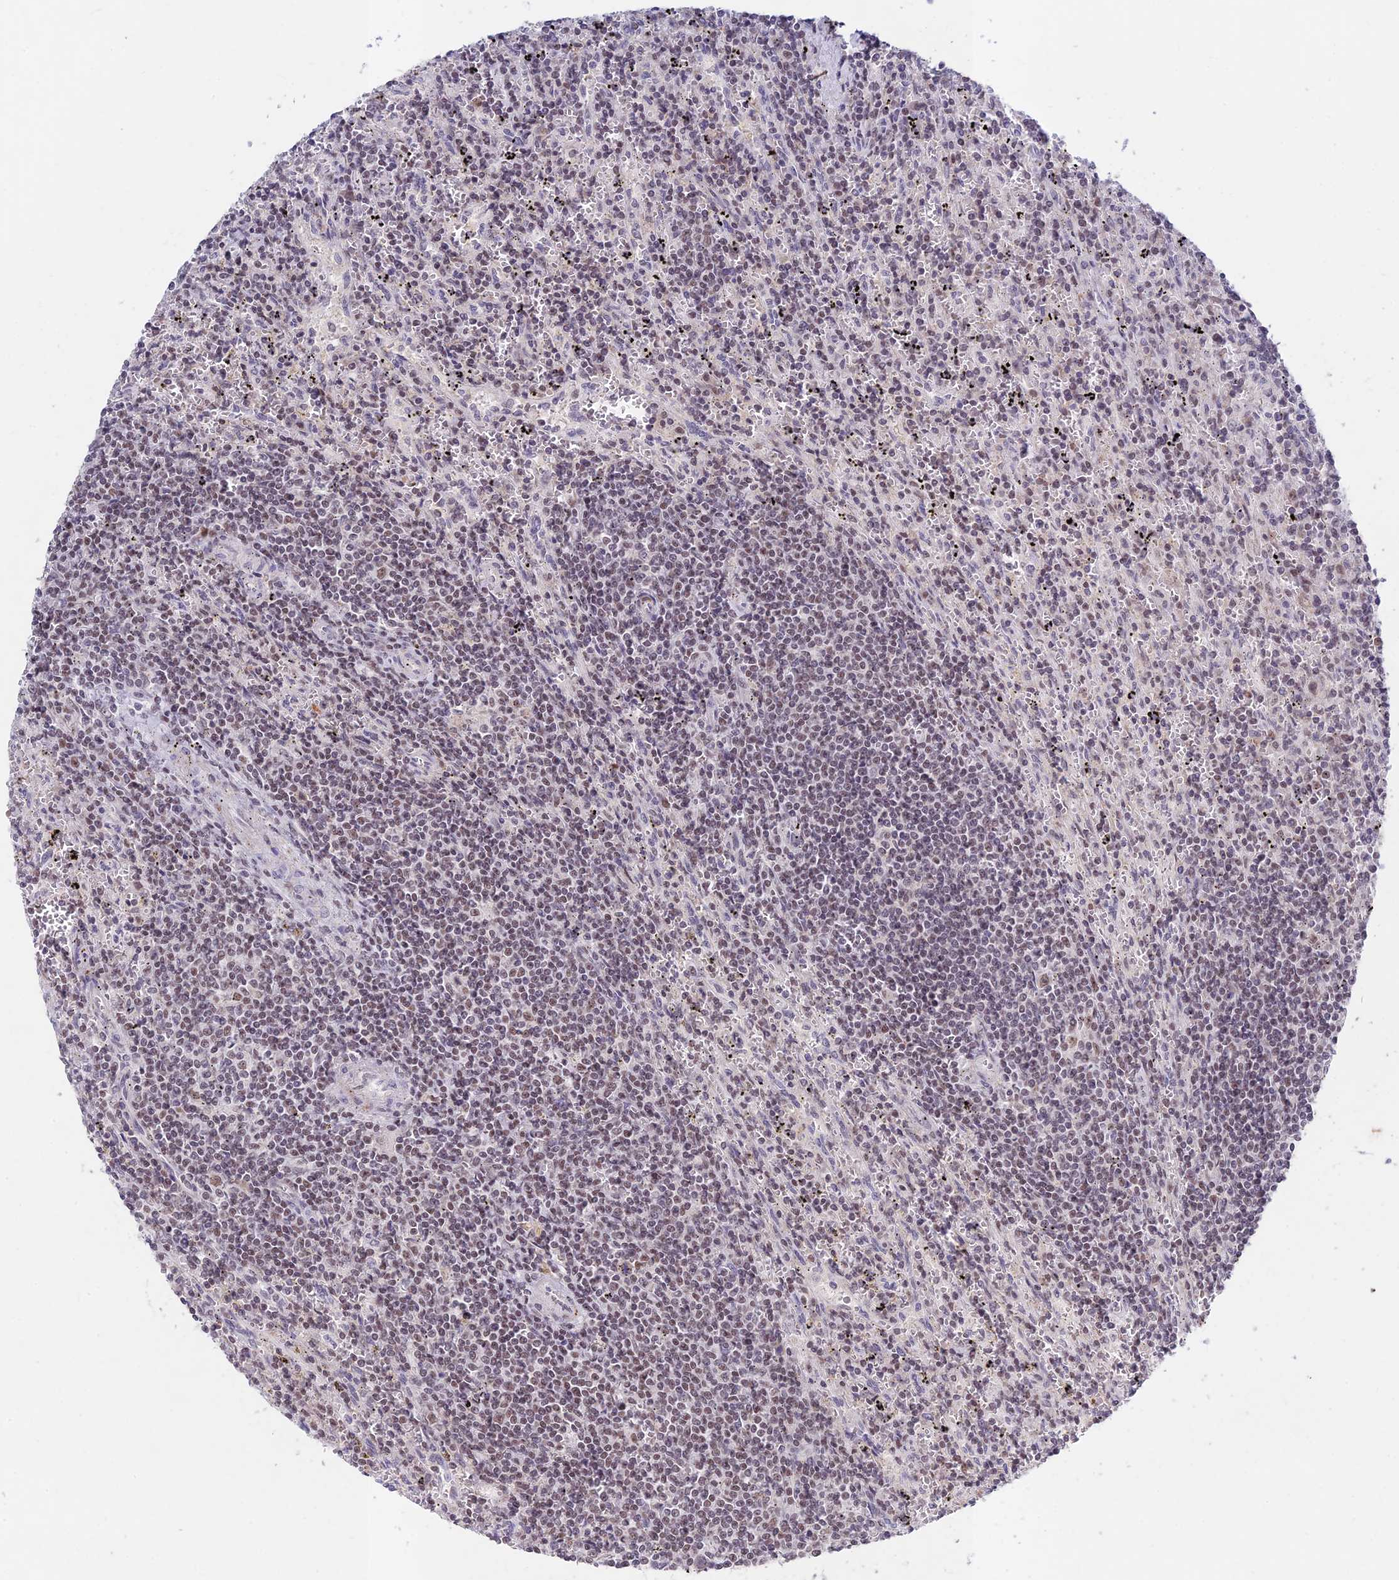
{"staining": {"intensity": "moderate", "quantity": "<25%", "location": "nuclear"}, "tissue": "lymphoma", "cell_type": "Tumor cells", "image_type": "cancer", "snomed": [{"axis": "morphology", "description": "Malignant lymphoma, non-Hodgkin's type, Low grade"}, {"axis": "topography", "description": "Spleen"}], "caption": "A low amount of moderate nuclear expression is appreciated in about <25% of tumor cells in low-grade malignant lymphoma, non-Hodgkin's type tissue.", "gene": "RAVER1", "patient": {"sex": "male", "age": 76}}